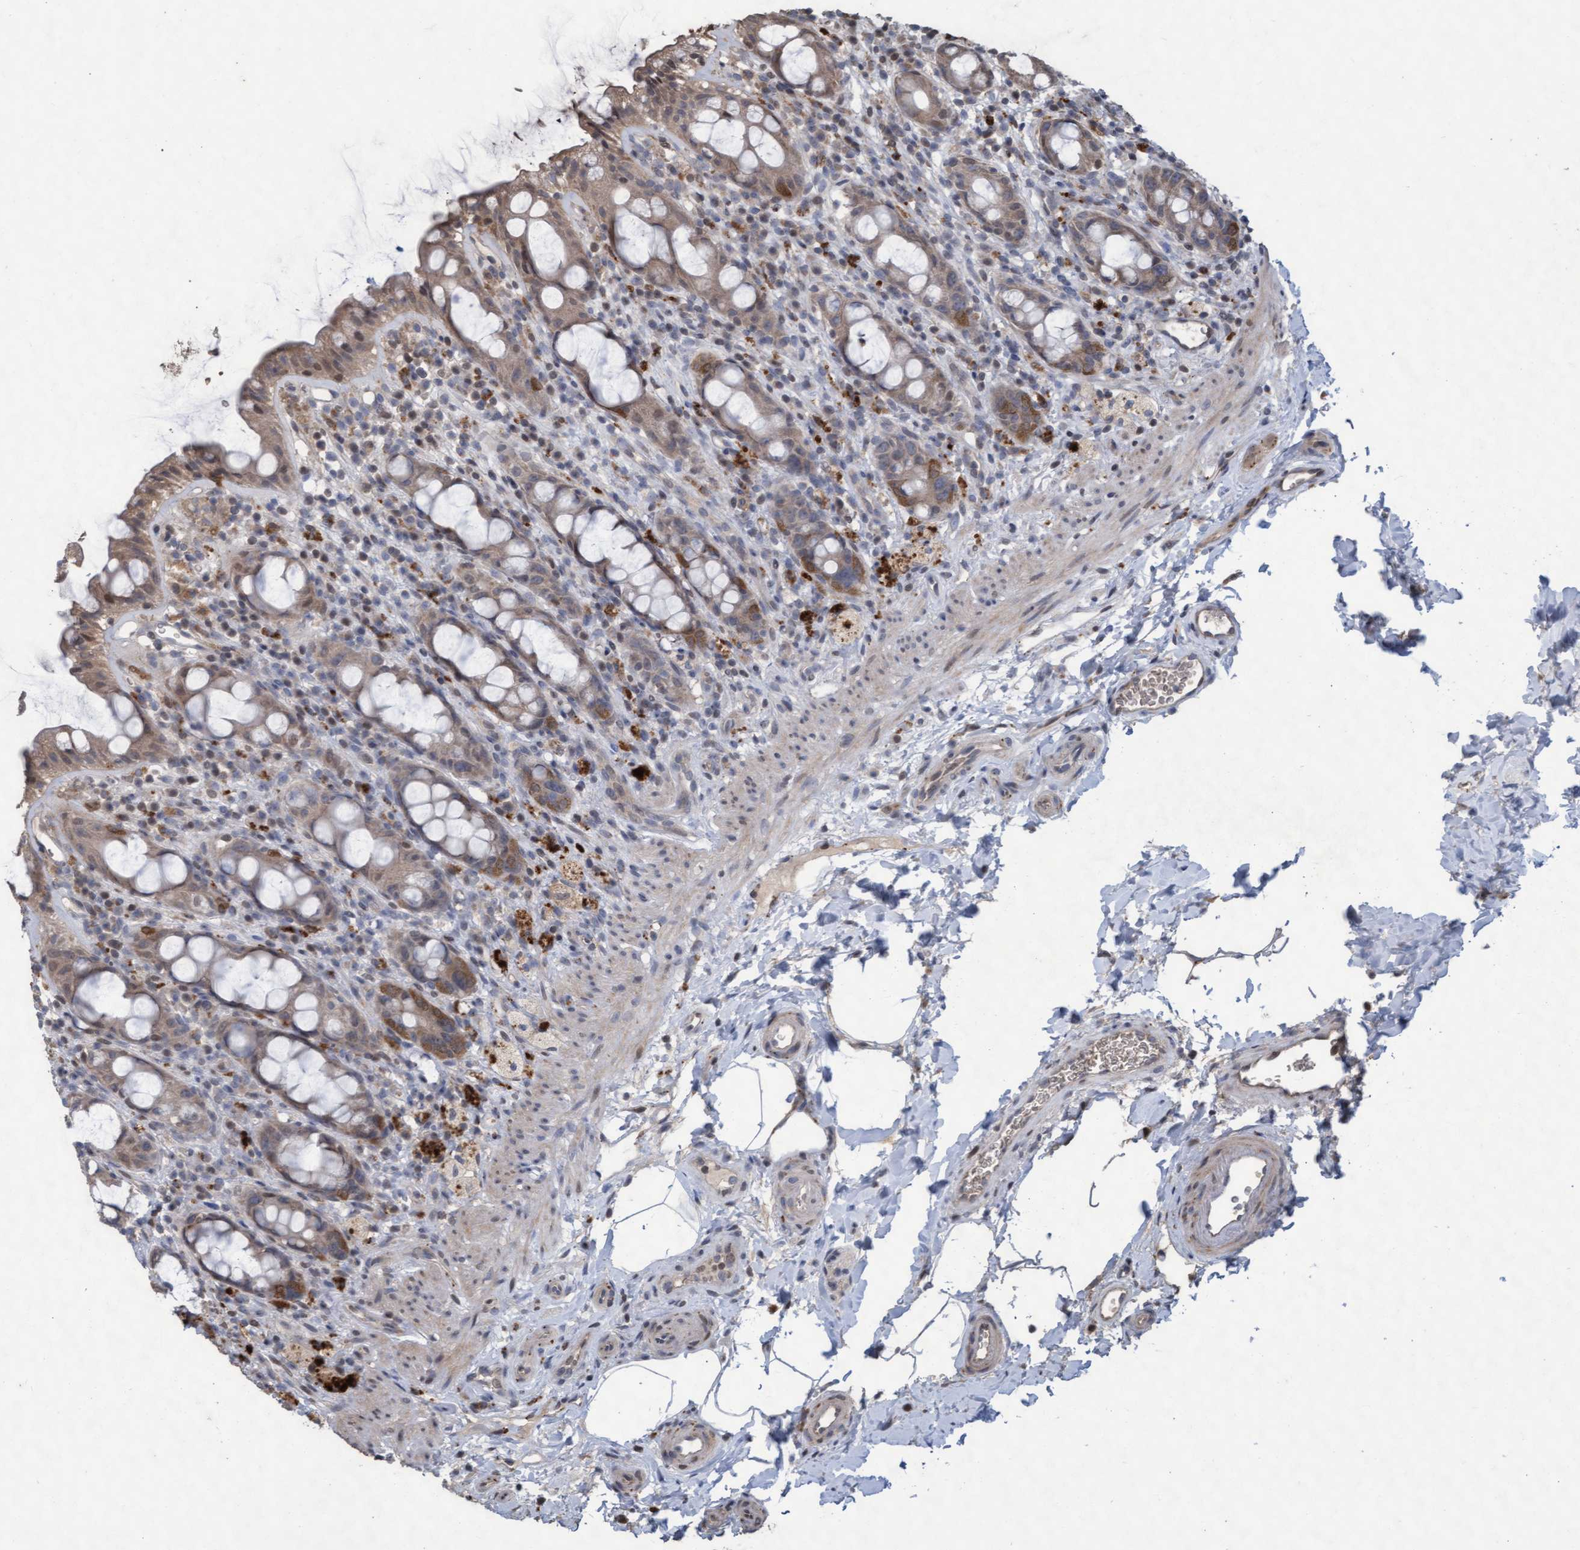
{"staining": {"intensity": "moderate", "quantity": ">75%", "location": "cytoplasmic/membranous"}, "tissue": "rectum", "cell_type": "Glandular cells", "image_type": "normal", "snomed": [{"axis": "morphology", "description": "Normal tissue, NOS"}, {"axis": "topography", "description": "Rectum"}], "caption": "Protein analysis of normal rectum demonstrates moderate cytoplasmic/membranous staining in approximately >75% of glandular cells. (Stains: DAB in brown, nuclei in blue, Microscopy: brightfield microscopy at high magnification).", "gene": "KCNC2", "patient": {"sex": "male", "age": 44}}